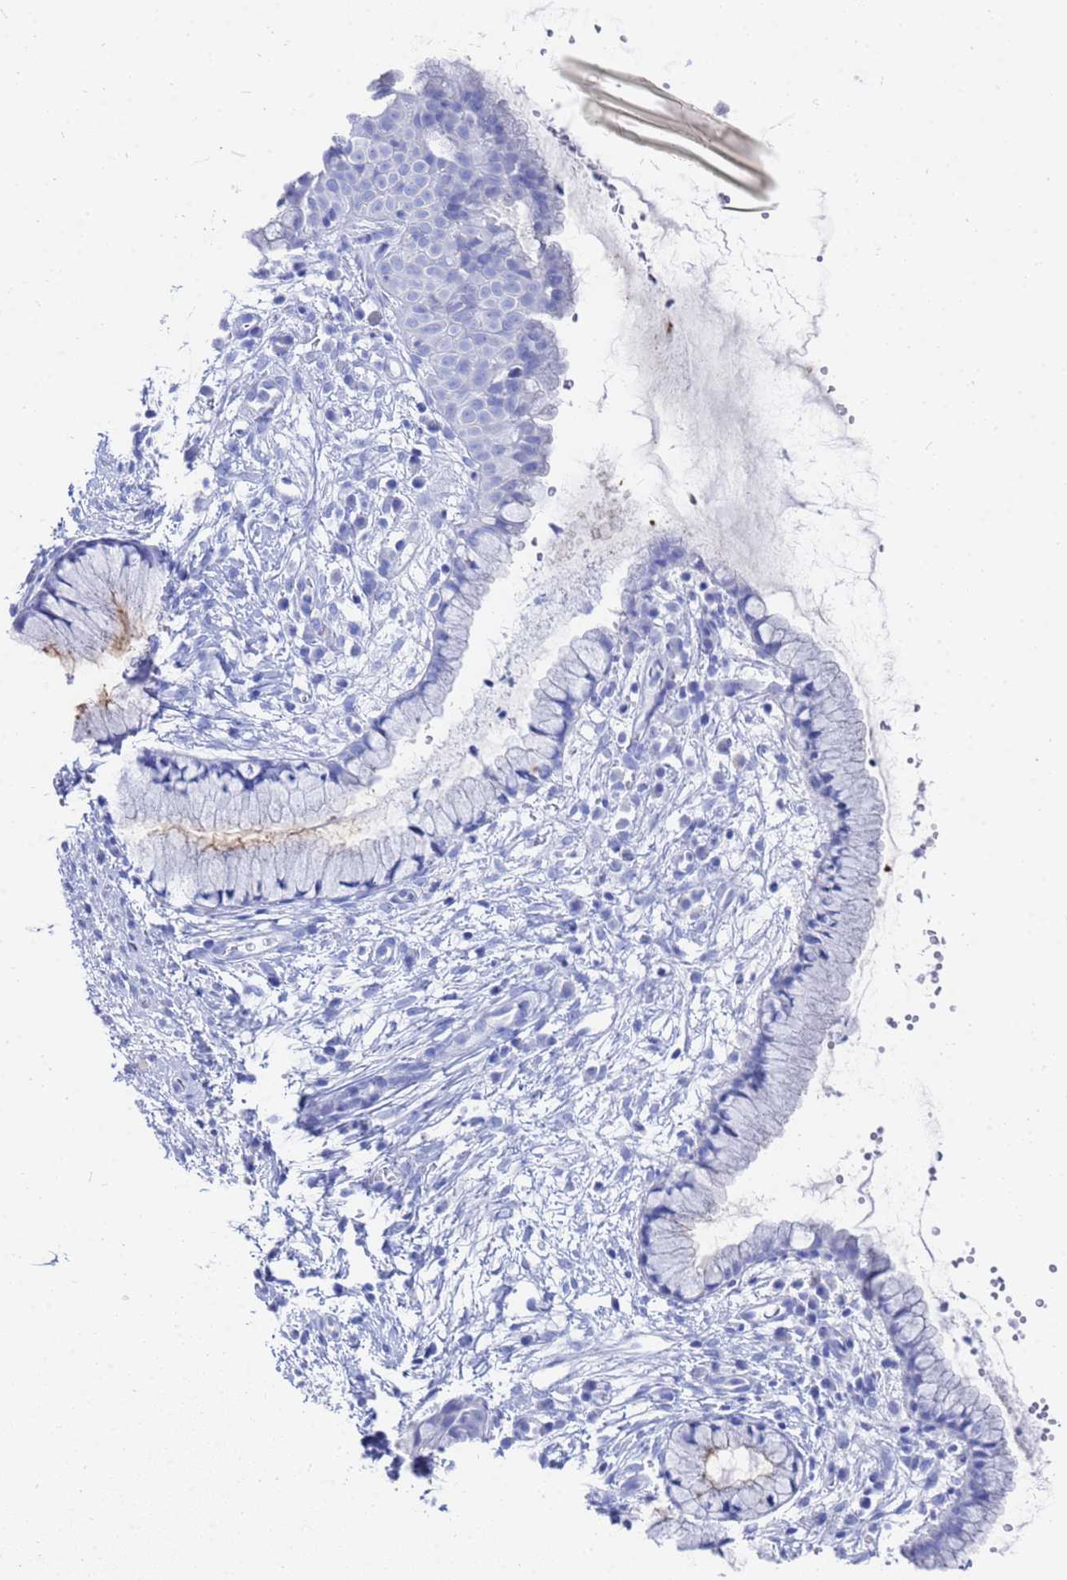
{"staining": {"intensity": "strong", "quantity": "<25%", "location": "cytoplasmic/membranous"}, "tissue": "cervix", "cell_type": "Glandular cells", "image_type": "normal", "snomed": [{"axis": "morphology", "description": "Normal tissue, NOS"}, {"axis": "topography", "description": "Cervix"}], "caption": "Protein staining by immunohistochemistry (IHC) demonstrates strong cytoplasmic/membranous expression in about <25% of glandular cells in unremarkable cervix. (DAB (3,3'-diaminobenzidine) IHC, brown staining for protein, blue staining for nuclei).", "gene": "GGT1", "patient": {"sex": "female", "age": 42}}